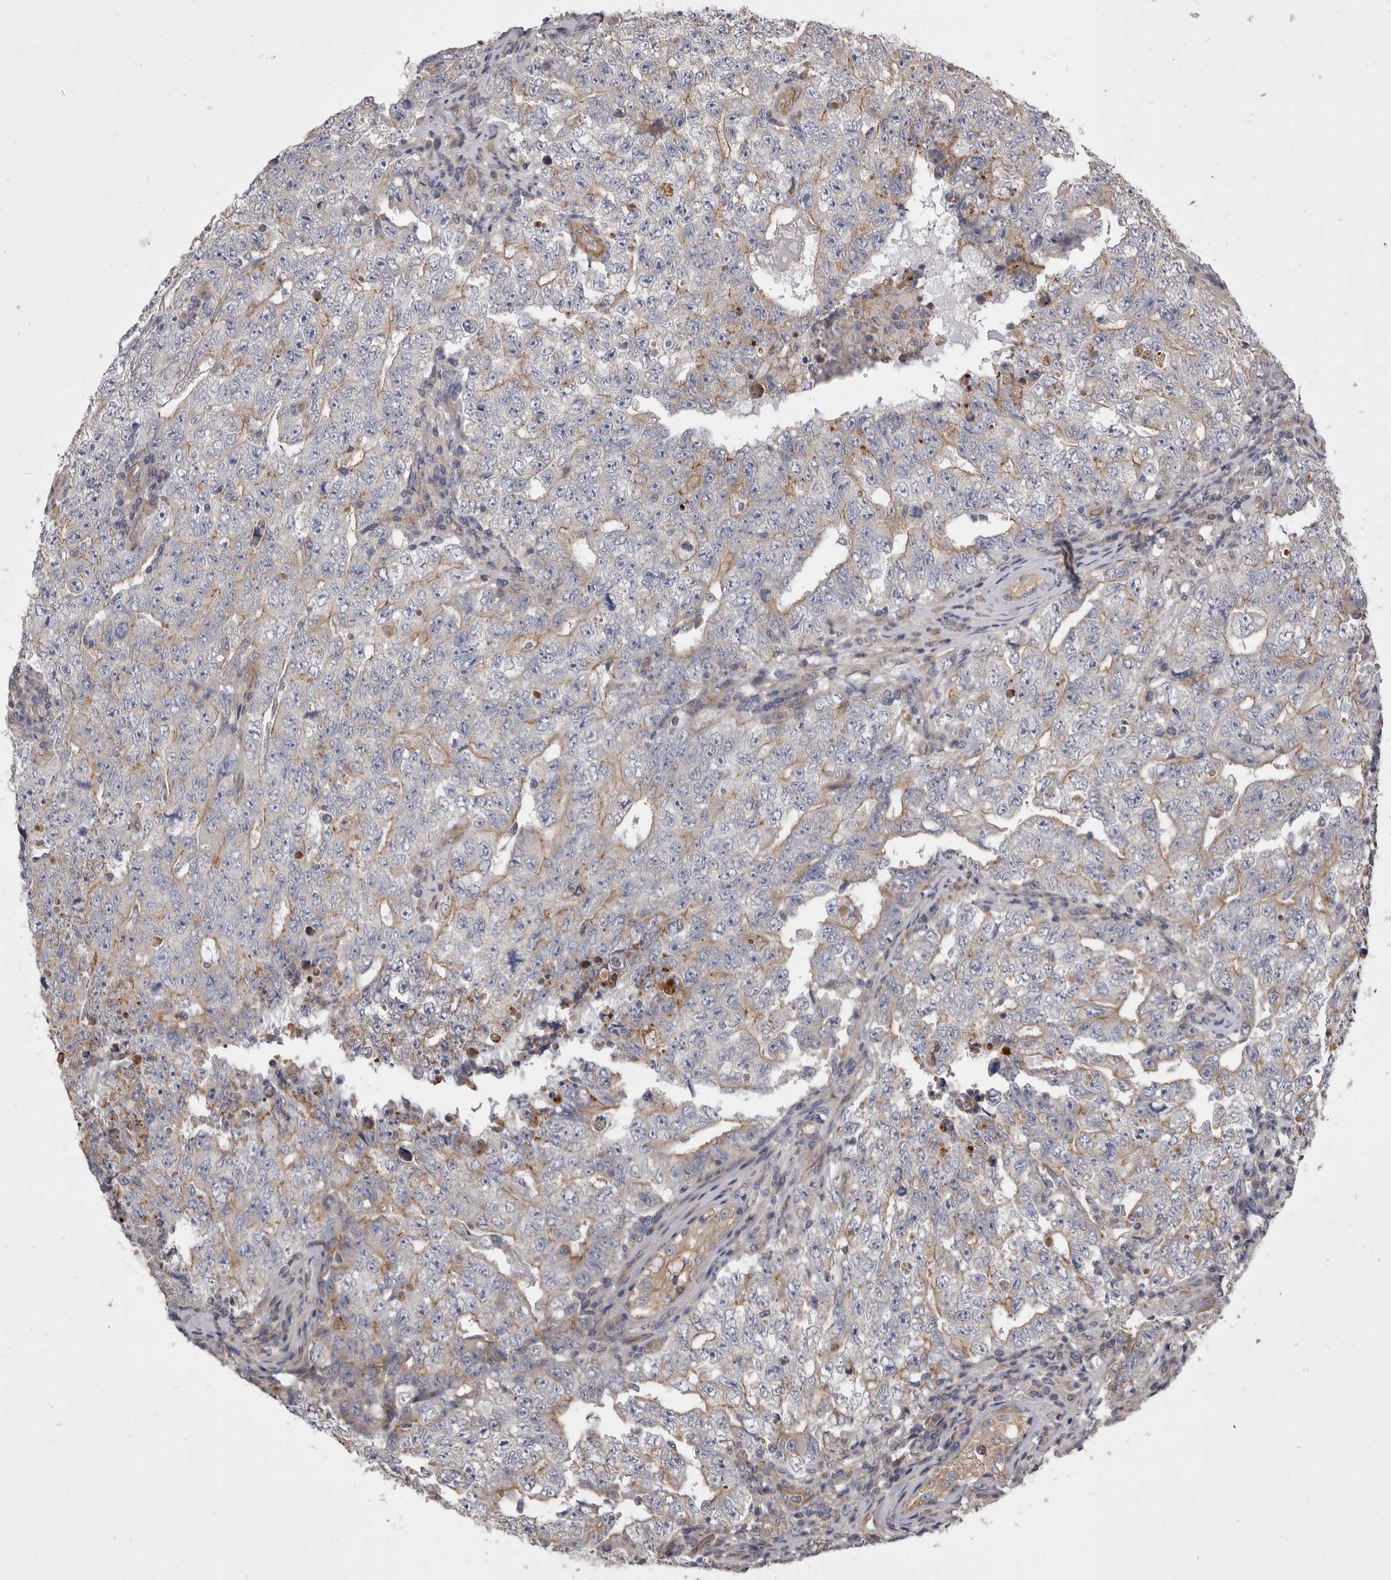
{"staining": {"intensity": "weak", "quantity": "<25%", "location": "cytoplasmic/membranous"}, "tissue": "testis cancer", "cell_type": "Tumor cells", "image_type": "cancer", "snomed": [{"axis": "morphology", "description": "Carcinoma, Embryonal, NOS"}, {"axis": "topography", "description": "Testis"}], "caption": "High power microscopy histopathology image of an immunohistochemistry (IHC) image of testis embryonal carcinoma, revealing no significant expression in tumor cells. (Stains: DAB (3,3'-diaminobenzidine) immunohistochemistry (IHC) with hematoxylin counter stain, Microscopy: brightfield microscopy at high magnification).", "gene": "VPS45", "patient": {"sex": "male", "age": 26}}